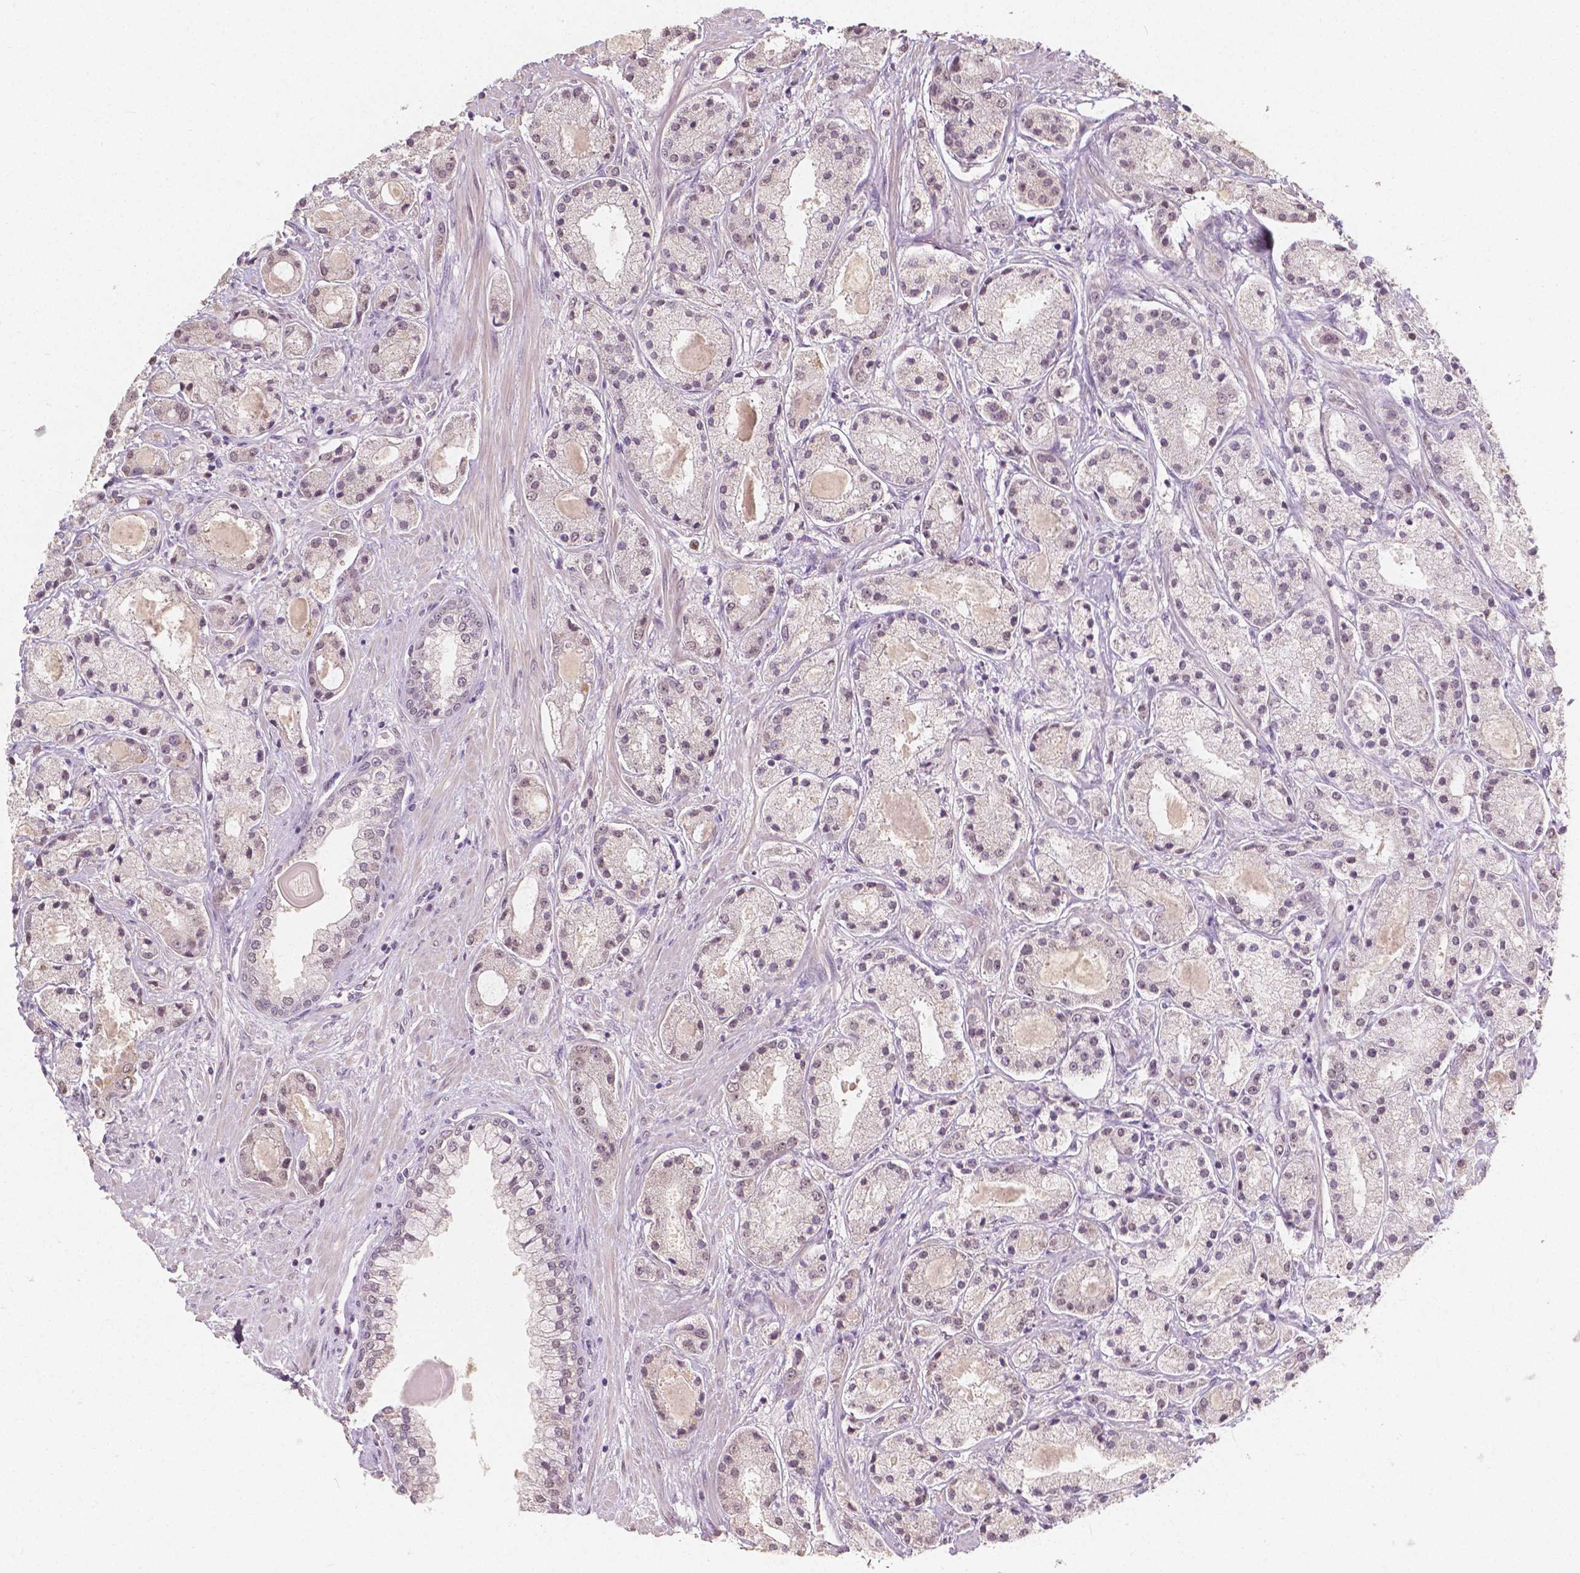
{"staining": {"intensity": "weak", "quantity": "<25%", "location": "nuclear"}, "tissue": "prostate cancer", "cell_type": "Tumor cells", "image_type": "cancer", "snomed": [{"axis": "morphology", "description": "Adenocarcinoma, High grade"}, {"axis": "topography", "description": "Prostate"}], "caption": "Prostate high-grade adenocarcinoma was stained to show a protein in brown. There is no significant positivity in tumor cells. (DAB (3,3'-diaminobenzidine) immunohistochemistry (IHC) with hematoxylin counter stain).", "gene": "NOLC1", "patient": {"sex": "male", "age": 67}}